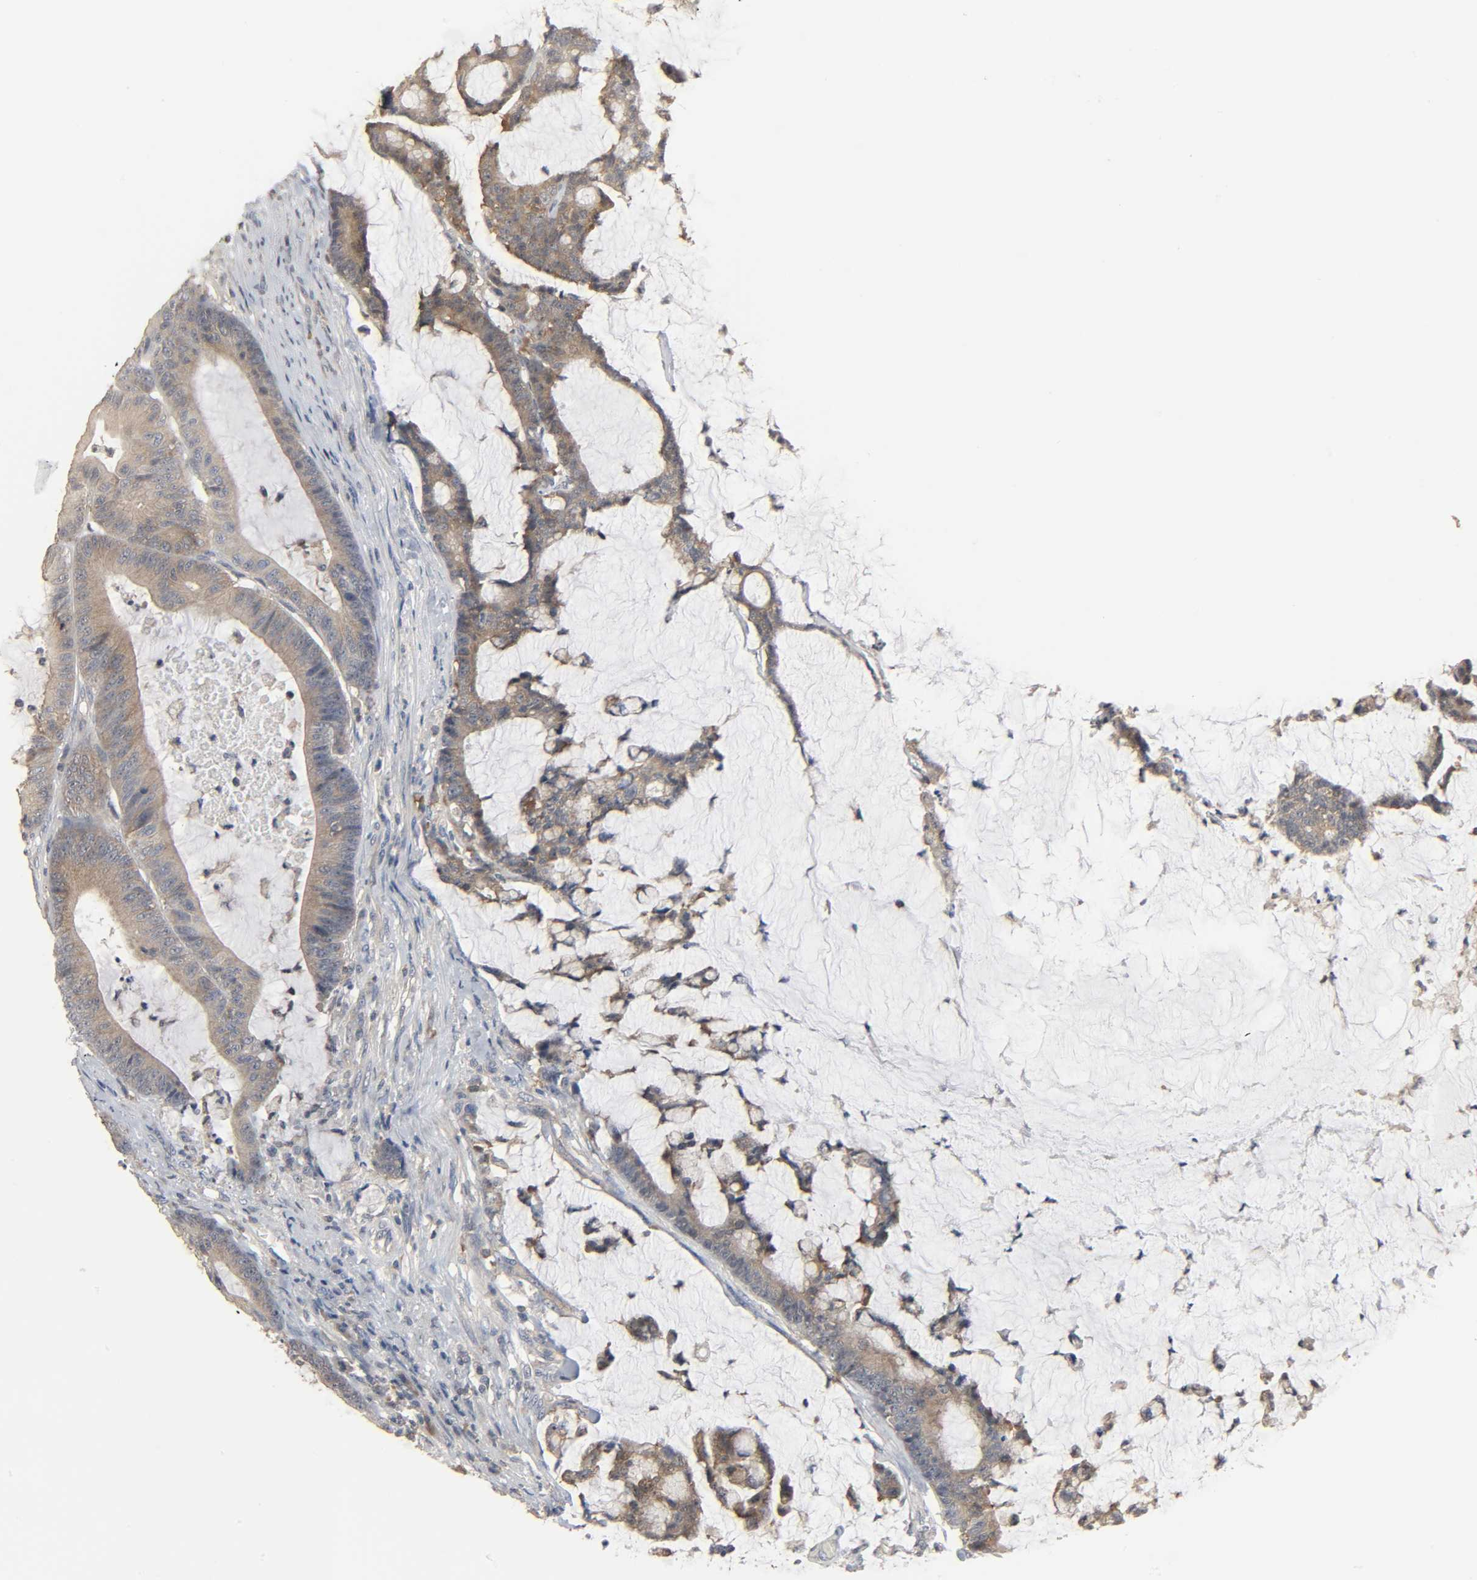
{"staining": {"intensity": "moderate", "quantity": ">75%", "location": "cytoplasmic/membranous"}, "tissue": "colorectal cancer", "cell_type": "Tumor cells", "image_type": "cancer", "snomed": [{"axis": "morphology", "description": "Adenocarcinoma, NOS"}, {"axis": "topography", "description": "Colon"}], "caption": "Brown immunohistochemical staining in human colorectal adenocarcinoma shows moderate cytoplasmic/membranous positivity in approximately >75% of tumor cells. (DAB (3,3'-diaminobenzidine) IHC with brightfield microscopy, high magnification).", "gene": "PLEKHA2", "patient": {"sex": "female", "age": 84}}